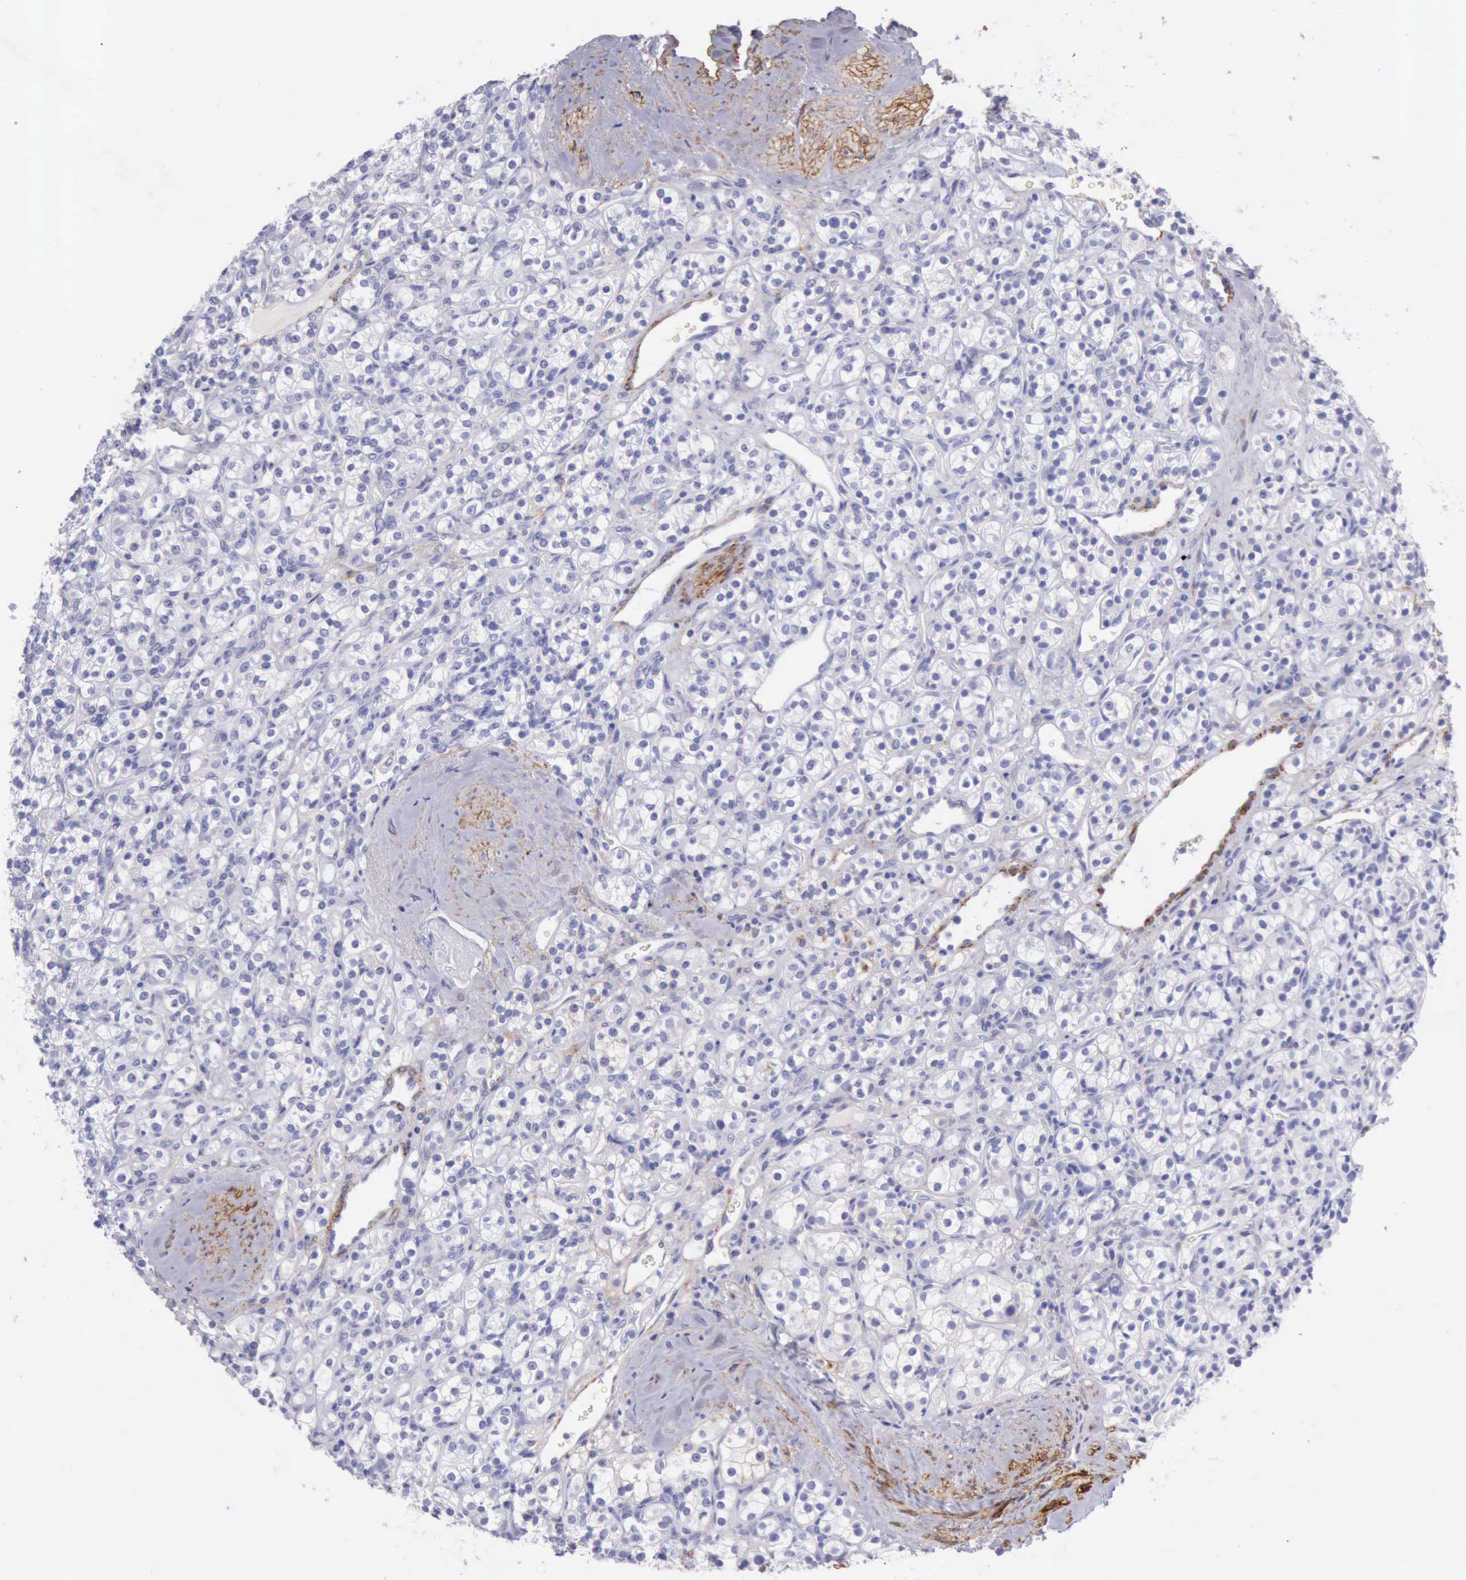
{"staining": {"intensity": "negative", "quantity": "none", "location": "none"}, "tissue": "renal cancer", "cell_type": "Tumor cells", "image_type": "cancer", "snomed": [{"axis": "morphology", "description": "Adenocarcinoma, NOS"}, {"axis": "topography", "description": "Kidney"}], "caption": "Immunohistochemistry micrograph of neoplastic tissue: human renal adenocarcinoma stained with DAB (3,3'-diaminobenzidine) displays no significant protein expression in tumor cells.", "gene": "AOC3", "patient": {"sex": "male", "age": 77}}